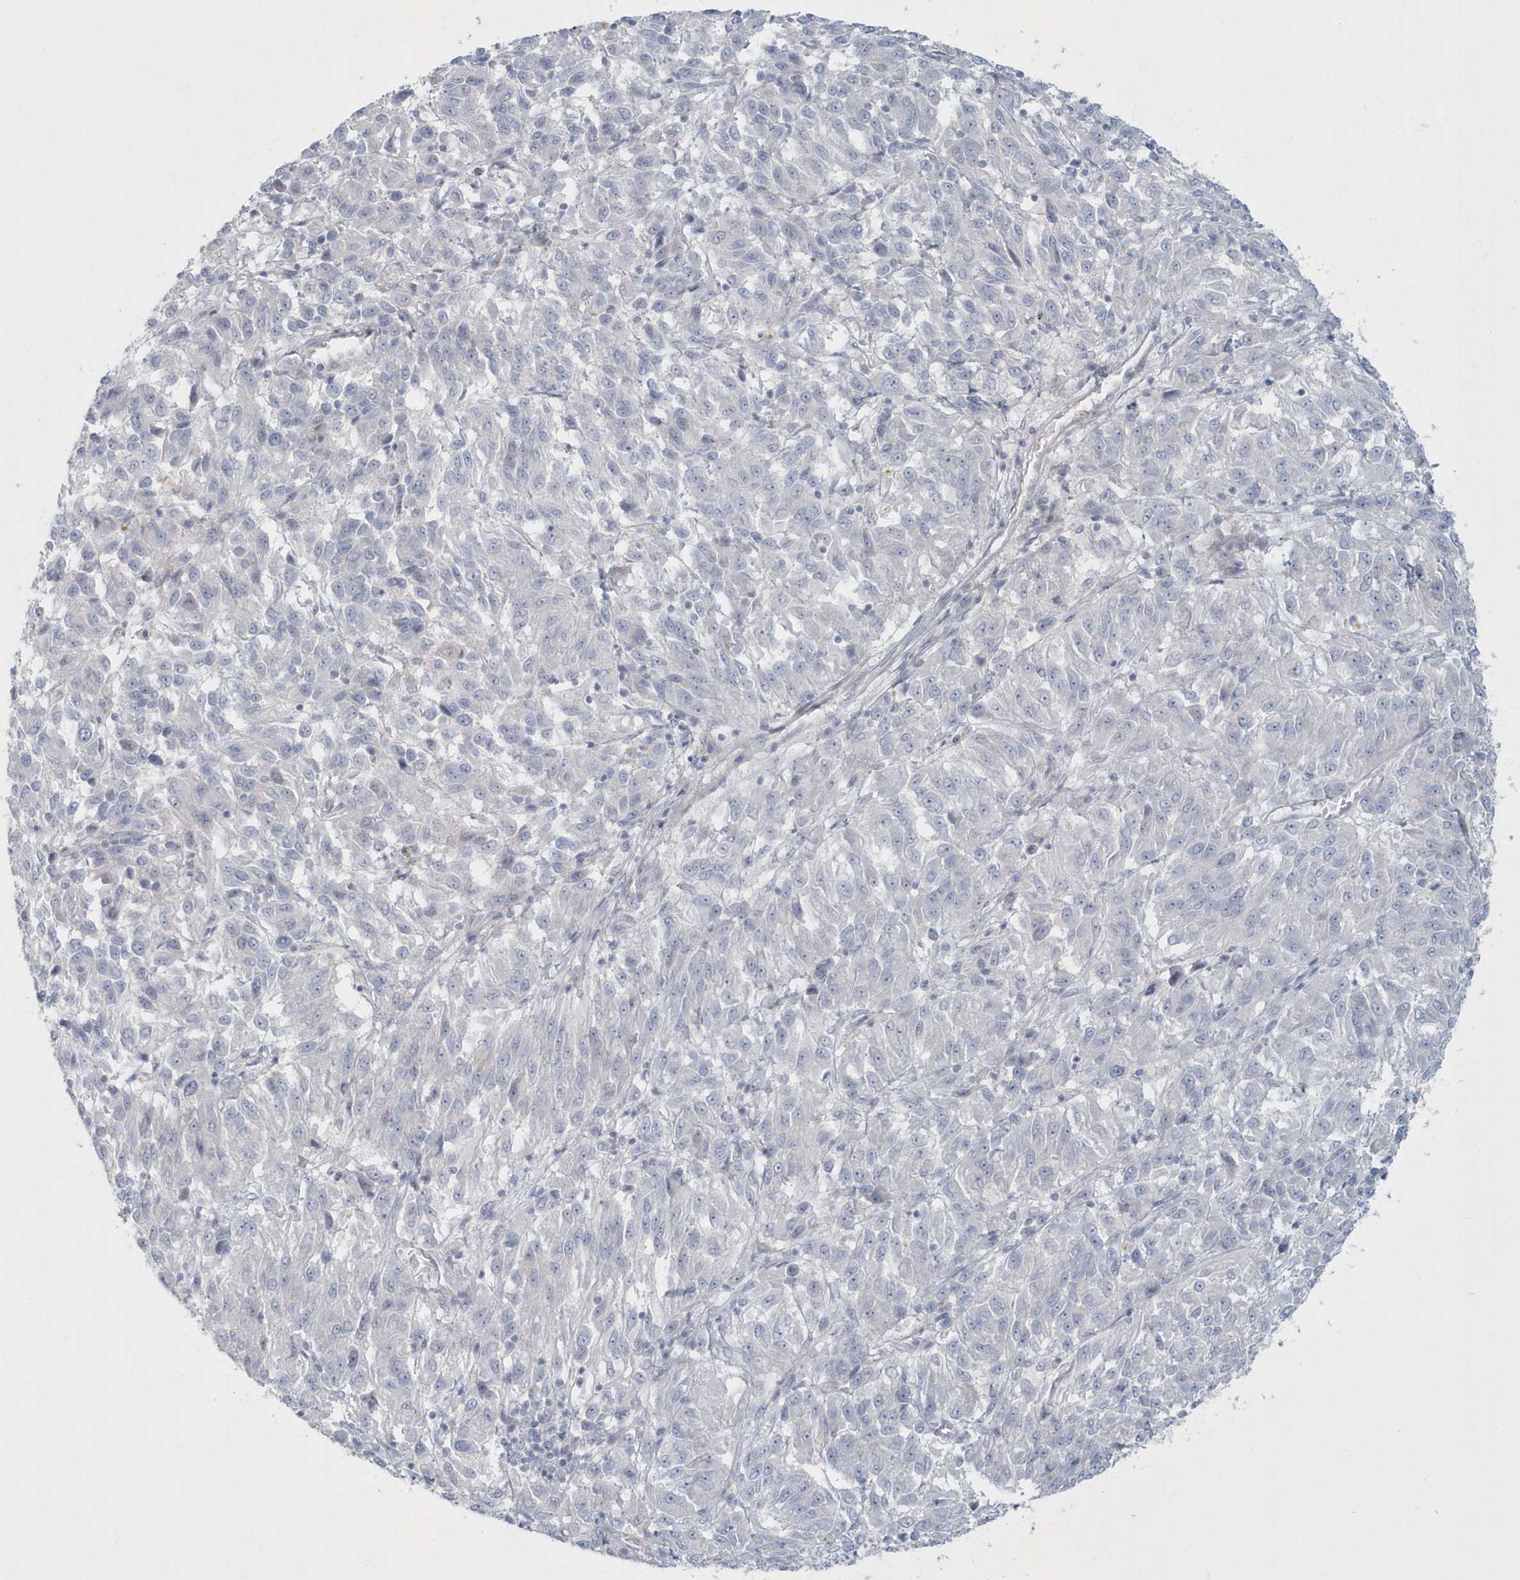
{"staining": {"intensity": "negative", "quantity": "none", "location": "none"}, "tissue": "melanoma", "cell_type": "Tumor cells", "image_type": "cancer", "snomed": [{"axis": "morphology", "description": "Malignant melanoma, Metastatic site"}, {"axis": "topography", "description": "Lung"}], "caption": "An IHC image of melanoma is shown. There is no staining in tumor cells of melanoma.", "gene": "MYOT", "patient": {"sex": "male", "age": 64}}